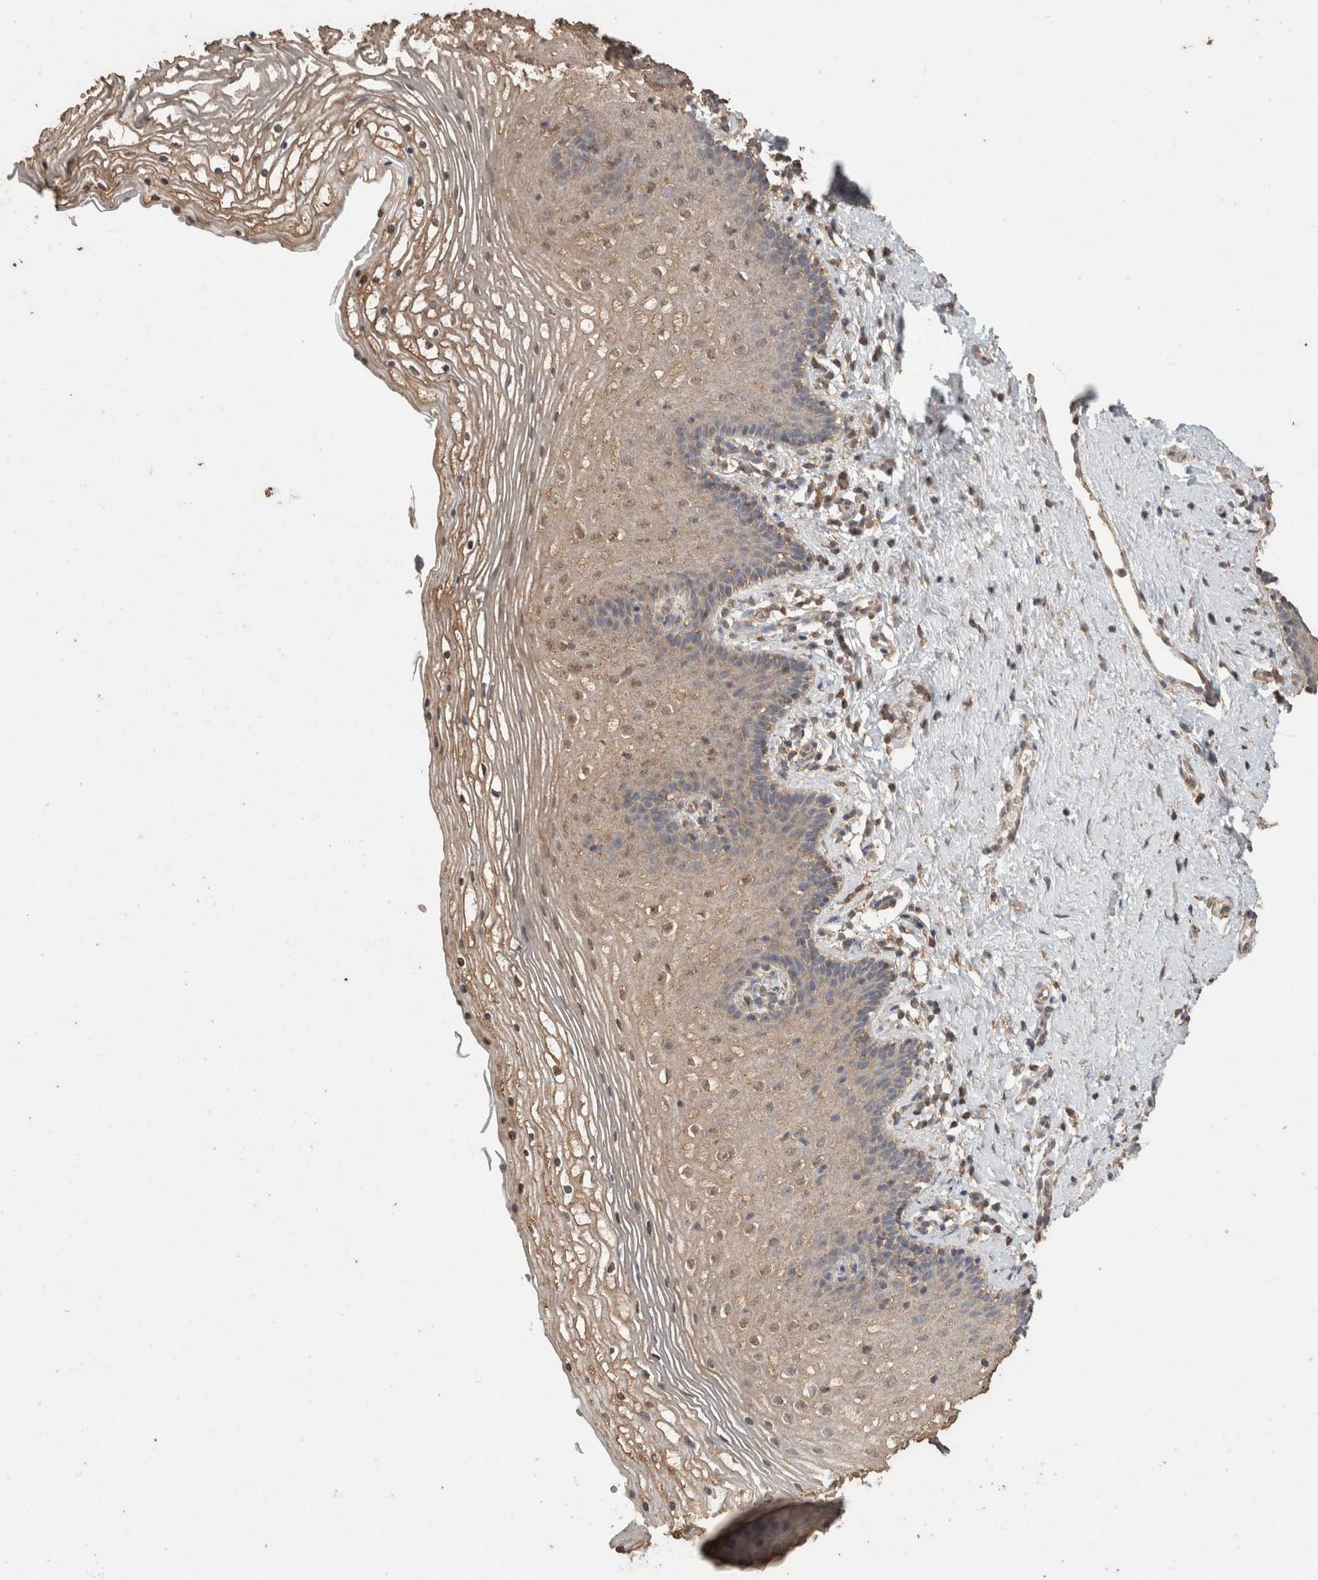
{"staining": {"intensity": "weak", "quantity": "<25%", "location": "cytoplasmic/membranous"}, "tissue": "vagina", "cell_type": "Squamous epithelial cells", "image_type": "normal", "snomed": [{"axis": "morphology", "description": "Normal tissue, NOS"}, {"axis": "topography", "description": "Vagina"}], "caption": "Immunohistochemistry histopathology image of benign human vagina stained for a protein (brown), which exhibits no staining in squamous epithelial cells.", "gene": "CX3CL1", "patient": {"sex": "female", "age": 32}}